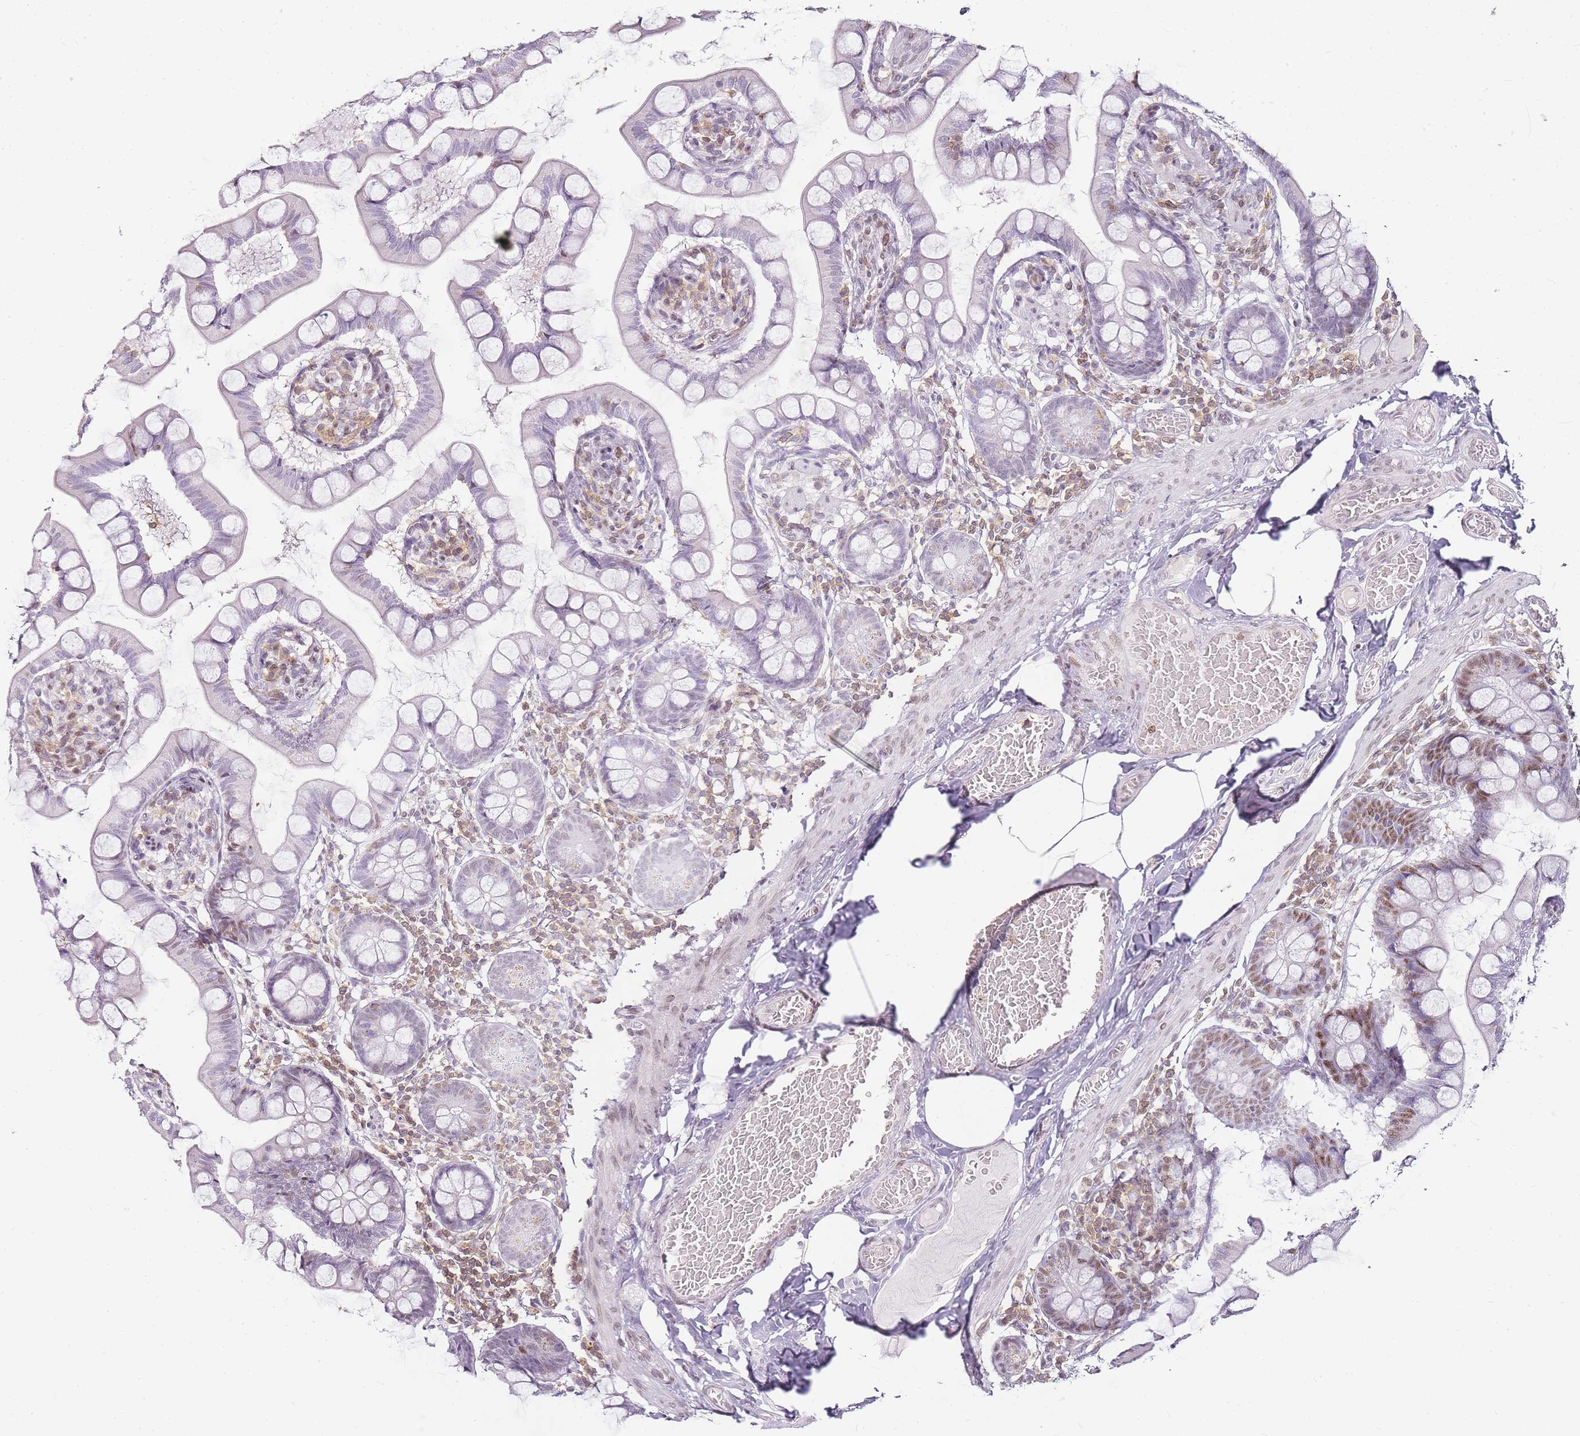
{"staining": {"intensity": "weak", "quantity": "<25%", "location": "nuclear"}, "tissue": "small intestine", "cell_type": "Glandular cells", "image_type": "normal", "snomed": [{"axis": "morphology", "description": "Normal tissue, NOS"}, {"axis": "topography", "description": "Small intestine"}], "caption": "An image of small intestine stained for a protein exhibits no brown staining in glandular cells. The staining was performed using DAB to visualize the protein expression in brown, while the nuclei were stained in blue with hematoxylin (Magnification: 20x).", "gene": "JAKMIP1", "patient": {"sex": "male", "age": 41}}